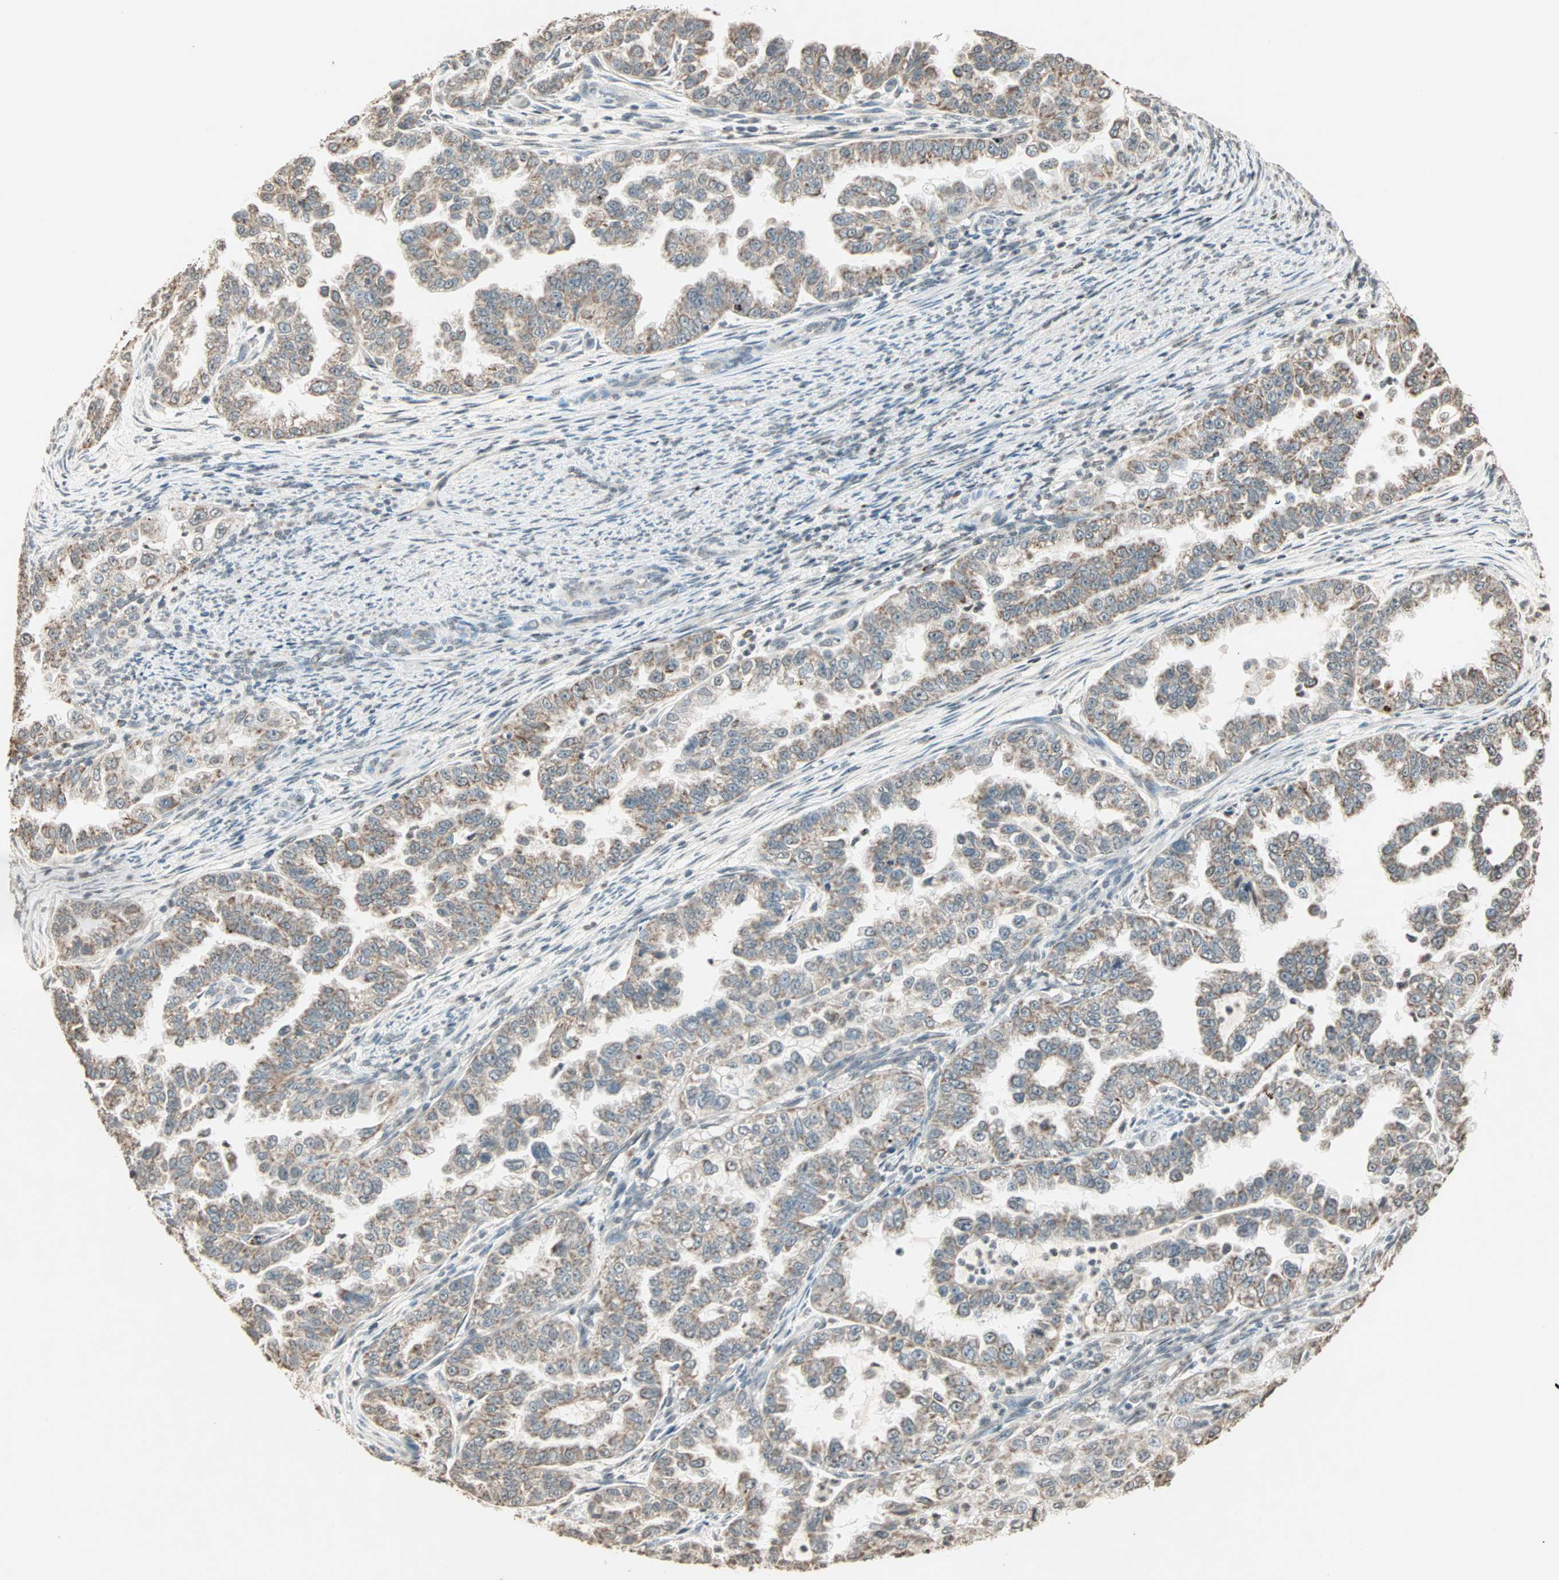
{"staining": {"intensity": "moderate", "quantity": ">75%", "location": "cytoplasmic/membranous"}, "tissue": "endometrial cancer", "cell_type": "Tumor cells", "image_type": "cancer", "snomed": [{"axis": "morphology", "description": "Adenocarcinoma, NOS"}, {"axis": "topography", "description": "Endometrium"}], "caption": "DAB (3,3'-diaminobenzidine) immunohistochemical staining of endometrial cancer reveals moderate cytoplasmic/membranous protein expression in approximately >75% of tumor cells.", "gene": "PRELID1", "patient": {"sex": "female", "age": 85}}